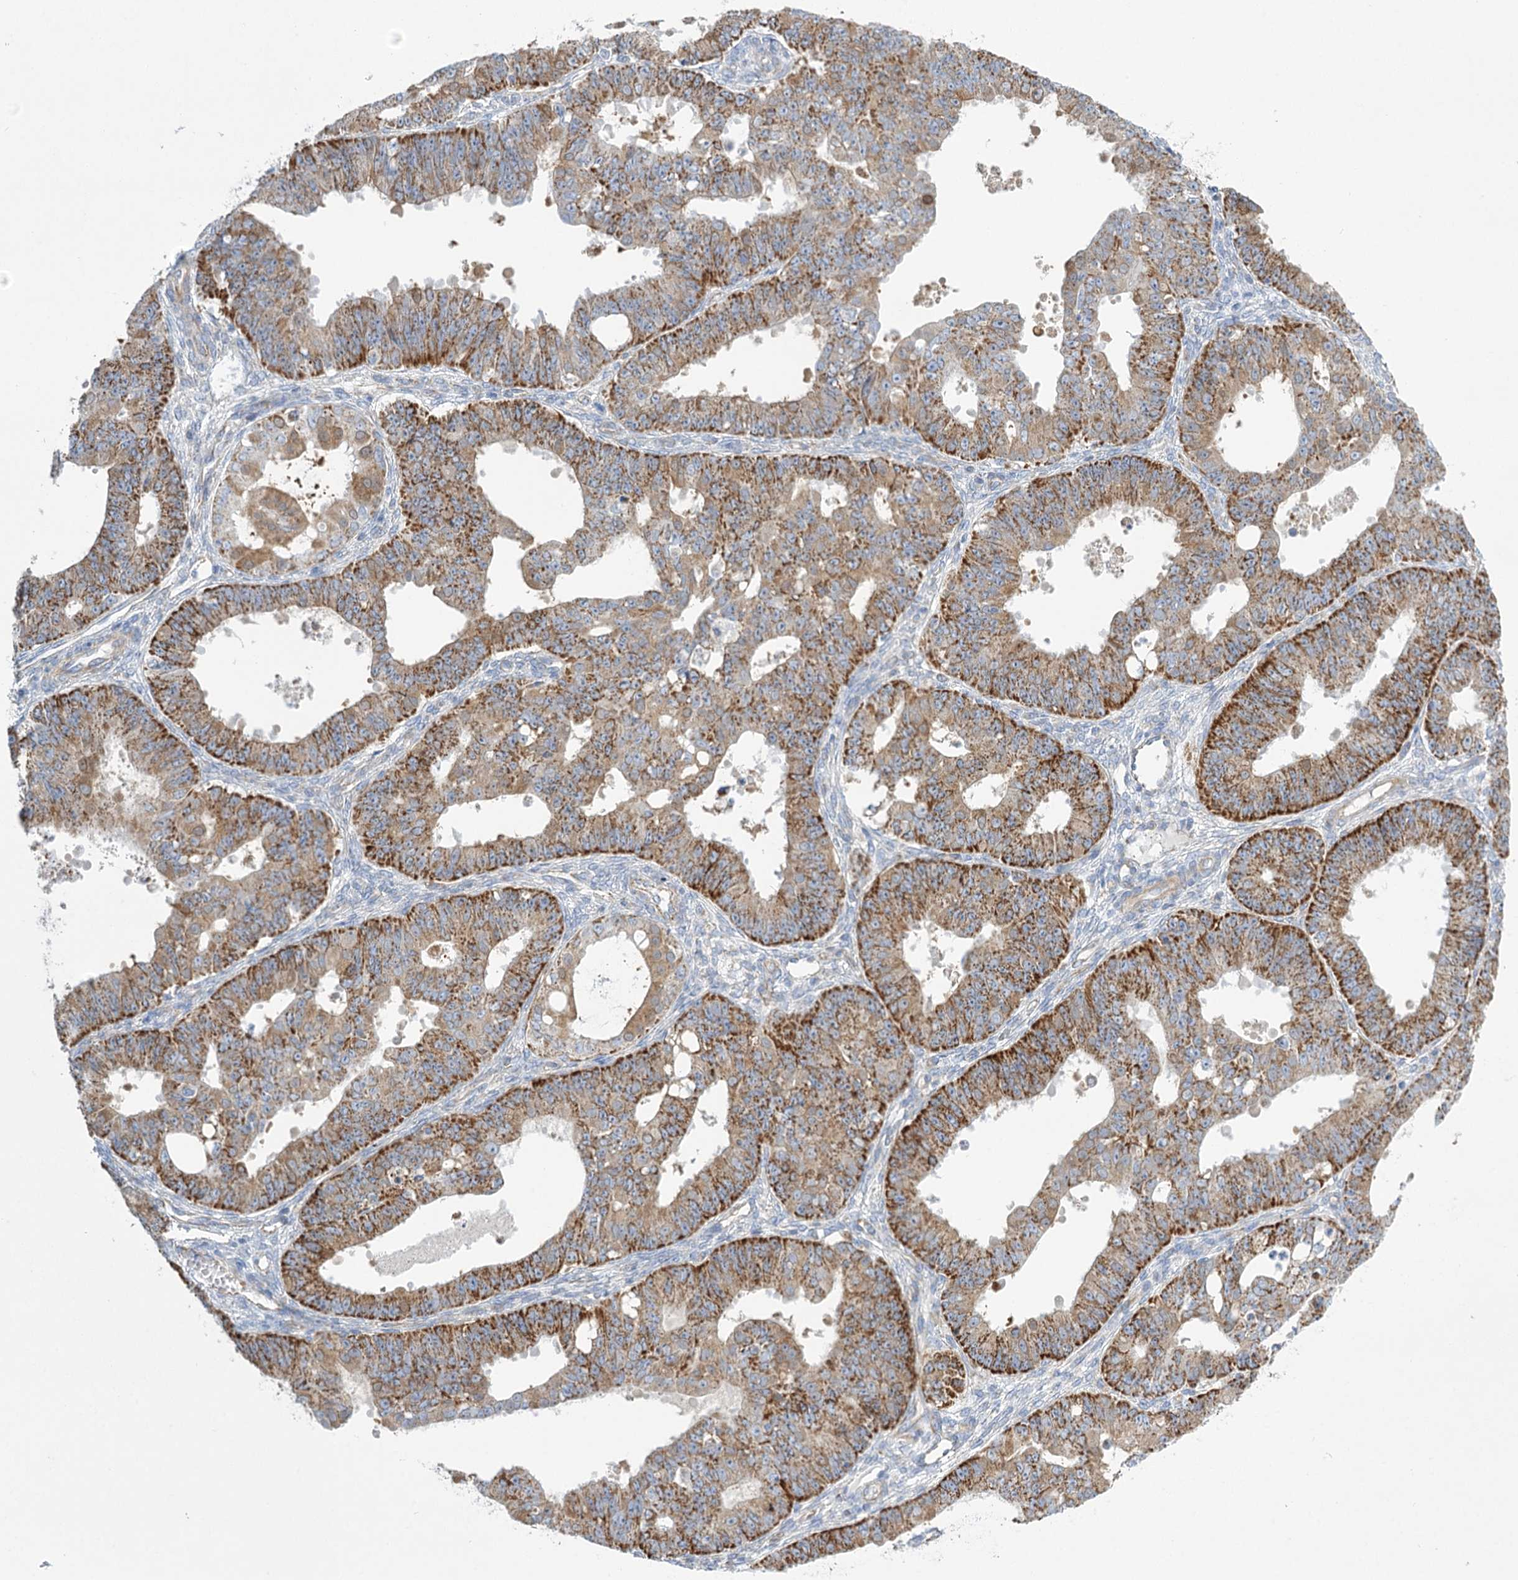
{"staining": {"intensity": "strong", "quantity": ">75%", "location": "cytoplasmic/membranous"}, "tissue": "ovarian cancer", "cell_type": "Tumor cells", "image_type": "cancer", "snomed": [{"axis": "morphology", "description": "Carcinoma, endometroid"}, {"axis": "topography", "description": "Appendix"}, {"axis": "topography", "description": "Ovary"}], "caption": "Immunohistochemistry (IHC) image of neoplastic tissue: ovarian endometroid carcinoma stained using immunohistochemistry (IHC) exhibits high levels of strong protein expression localized specifically in the cytoplasmic/membranous of tumor cells, appearing as a cytoplasmic/membranous brown color.", "gene": "DHTKD1", "patient": {"sex": "female", "age": 42}}